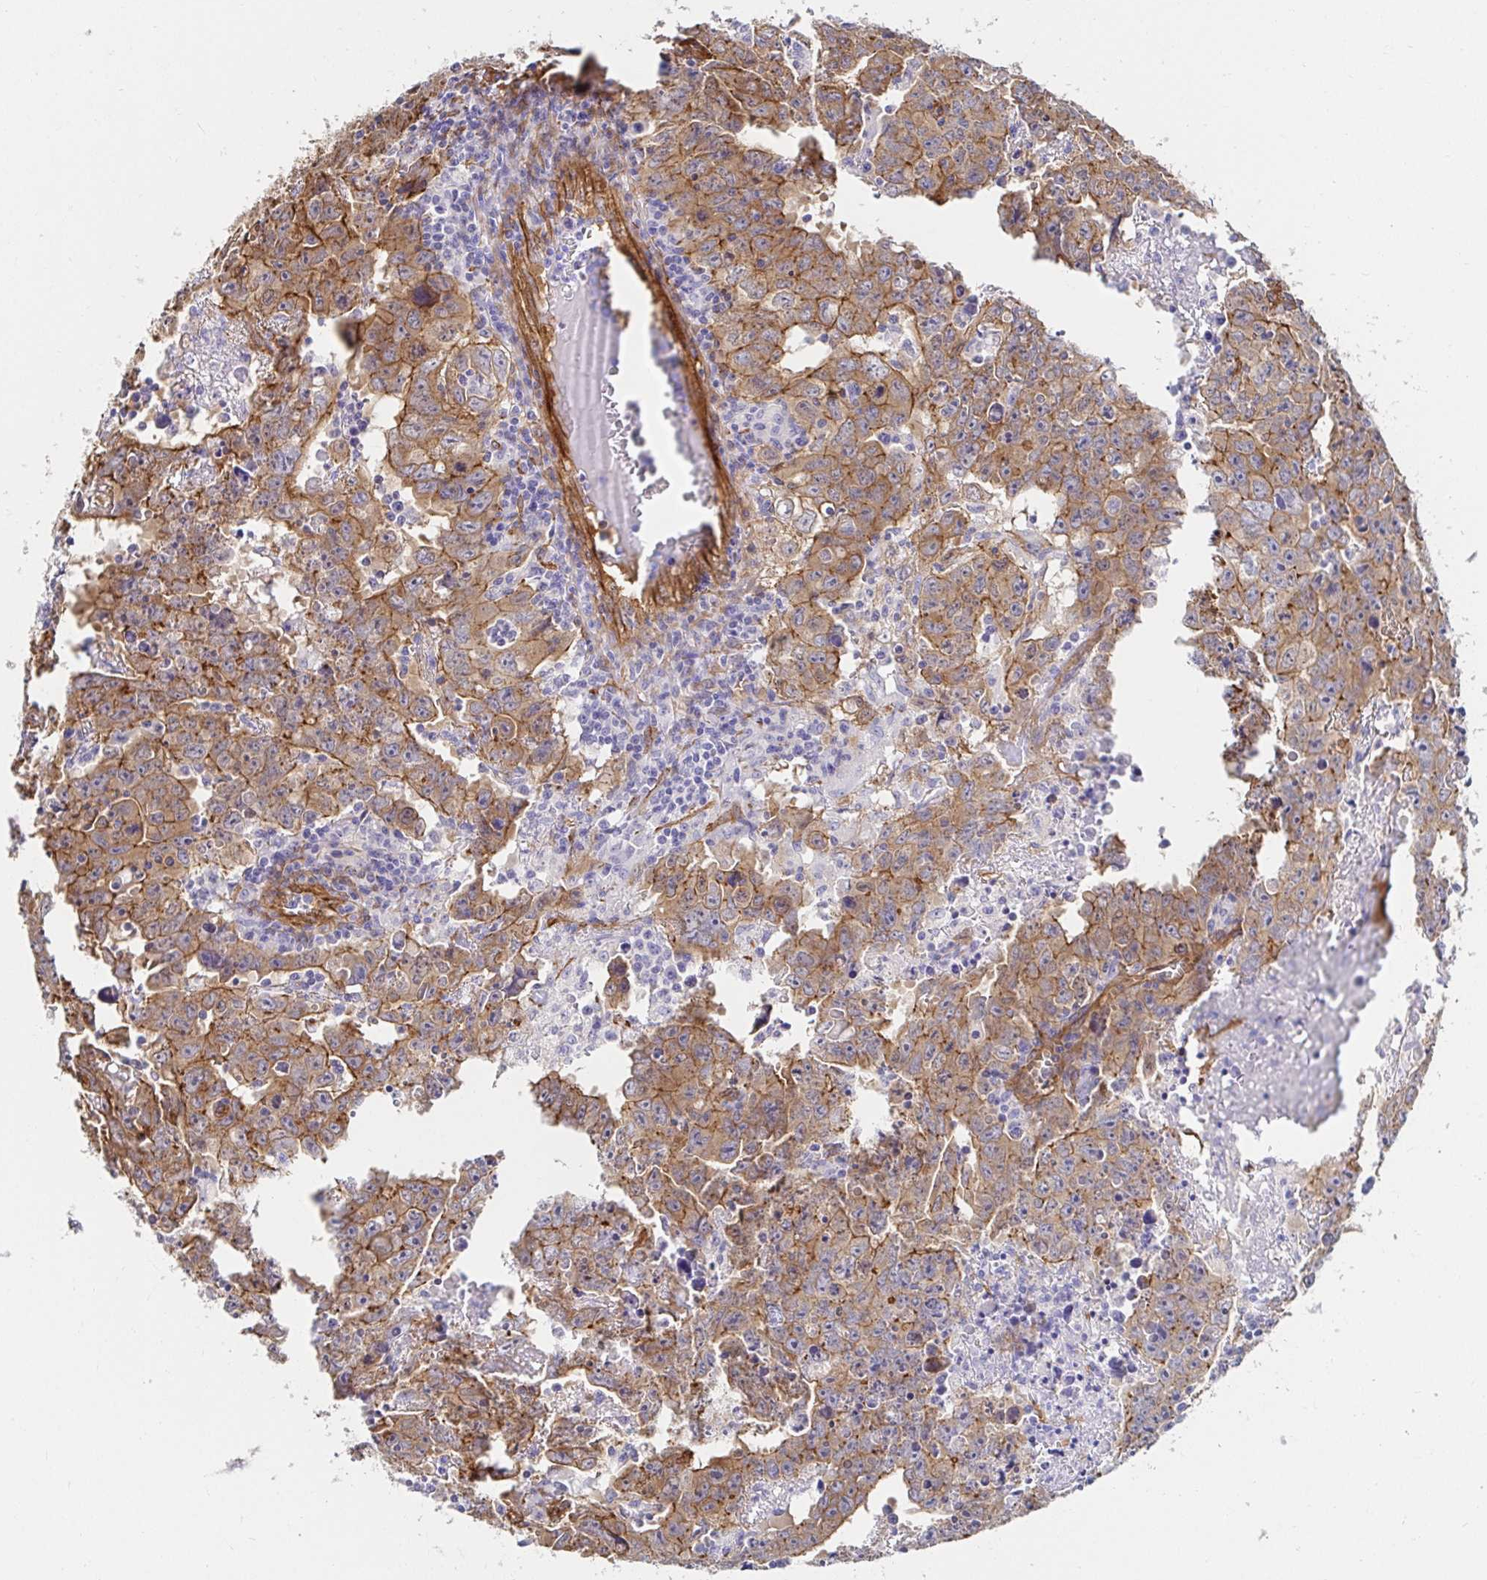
{"staining": {"intensity": "moderate", "quantity": ">75%", "location": "cytoplasmic/membranous"}, "tissue": "testis cancer", "cell_type": "Tumor cells", "image_type": "cancer", "snomed": [{"axis": "morphology", "description": "Carcinoma, Embryonal, NOS"}, {"axis": "topography", "description": "Testis"}], "caption": "Immunohistochemistry (DAB) staining of human testis embryonal carcinoma exhibits moderate cytoplasmic/membranous protein positivity in about >75% of tumor cells. The staining was performed using DAB to visualize the protein expression in brown, while the nuclei were stained in blue with hematoxylin (Magnification: 20x).", "gene": "CTTN", "patient": {"sex": "male", "age": 22}}